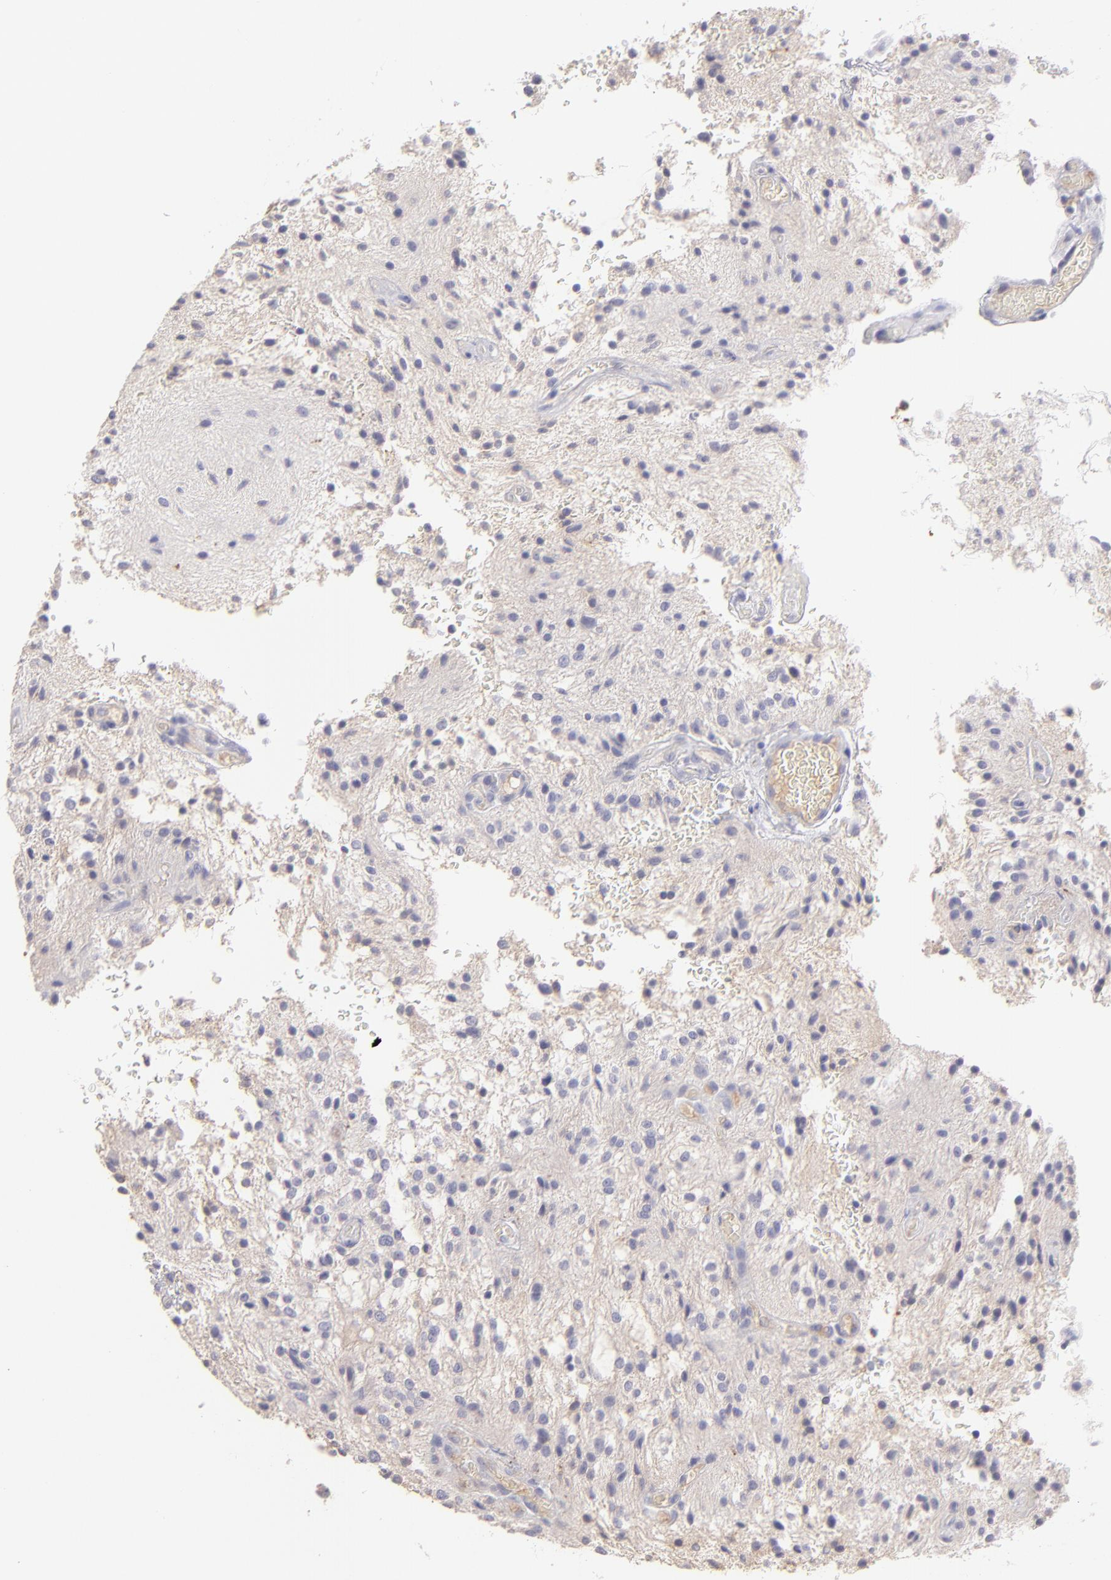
{"staining": {"intensity": "negative", "quantity": "none", "location": "none"}, "tissue": "glioma", "cell_type": "Tumor cells", "image_type": "cancer", "snomed": [{"axis": "morphology", "description": "Glioma, malignant, NOS"}, {"axis": "topography", "description": "Cerebellum"}], "caption": "A micrograph of glioma stained for a protein demonstrates no brown staining in tumor cells. Brightfield microscopy of immunohistochemistry (IHC) stained with DAB (brown) and hematoxylin (blue), captured at high magnification.", "gene": "ABCC4", "patient": {"sex": "female", "age": 10}}